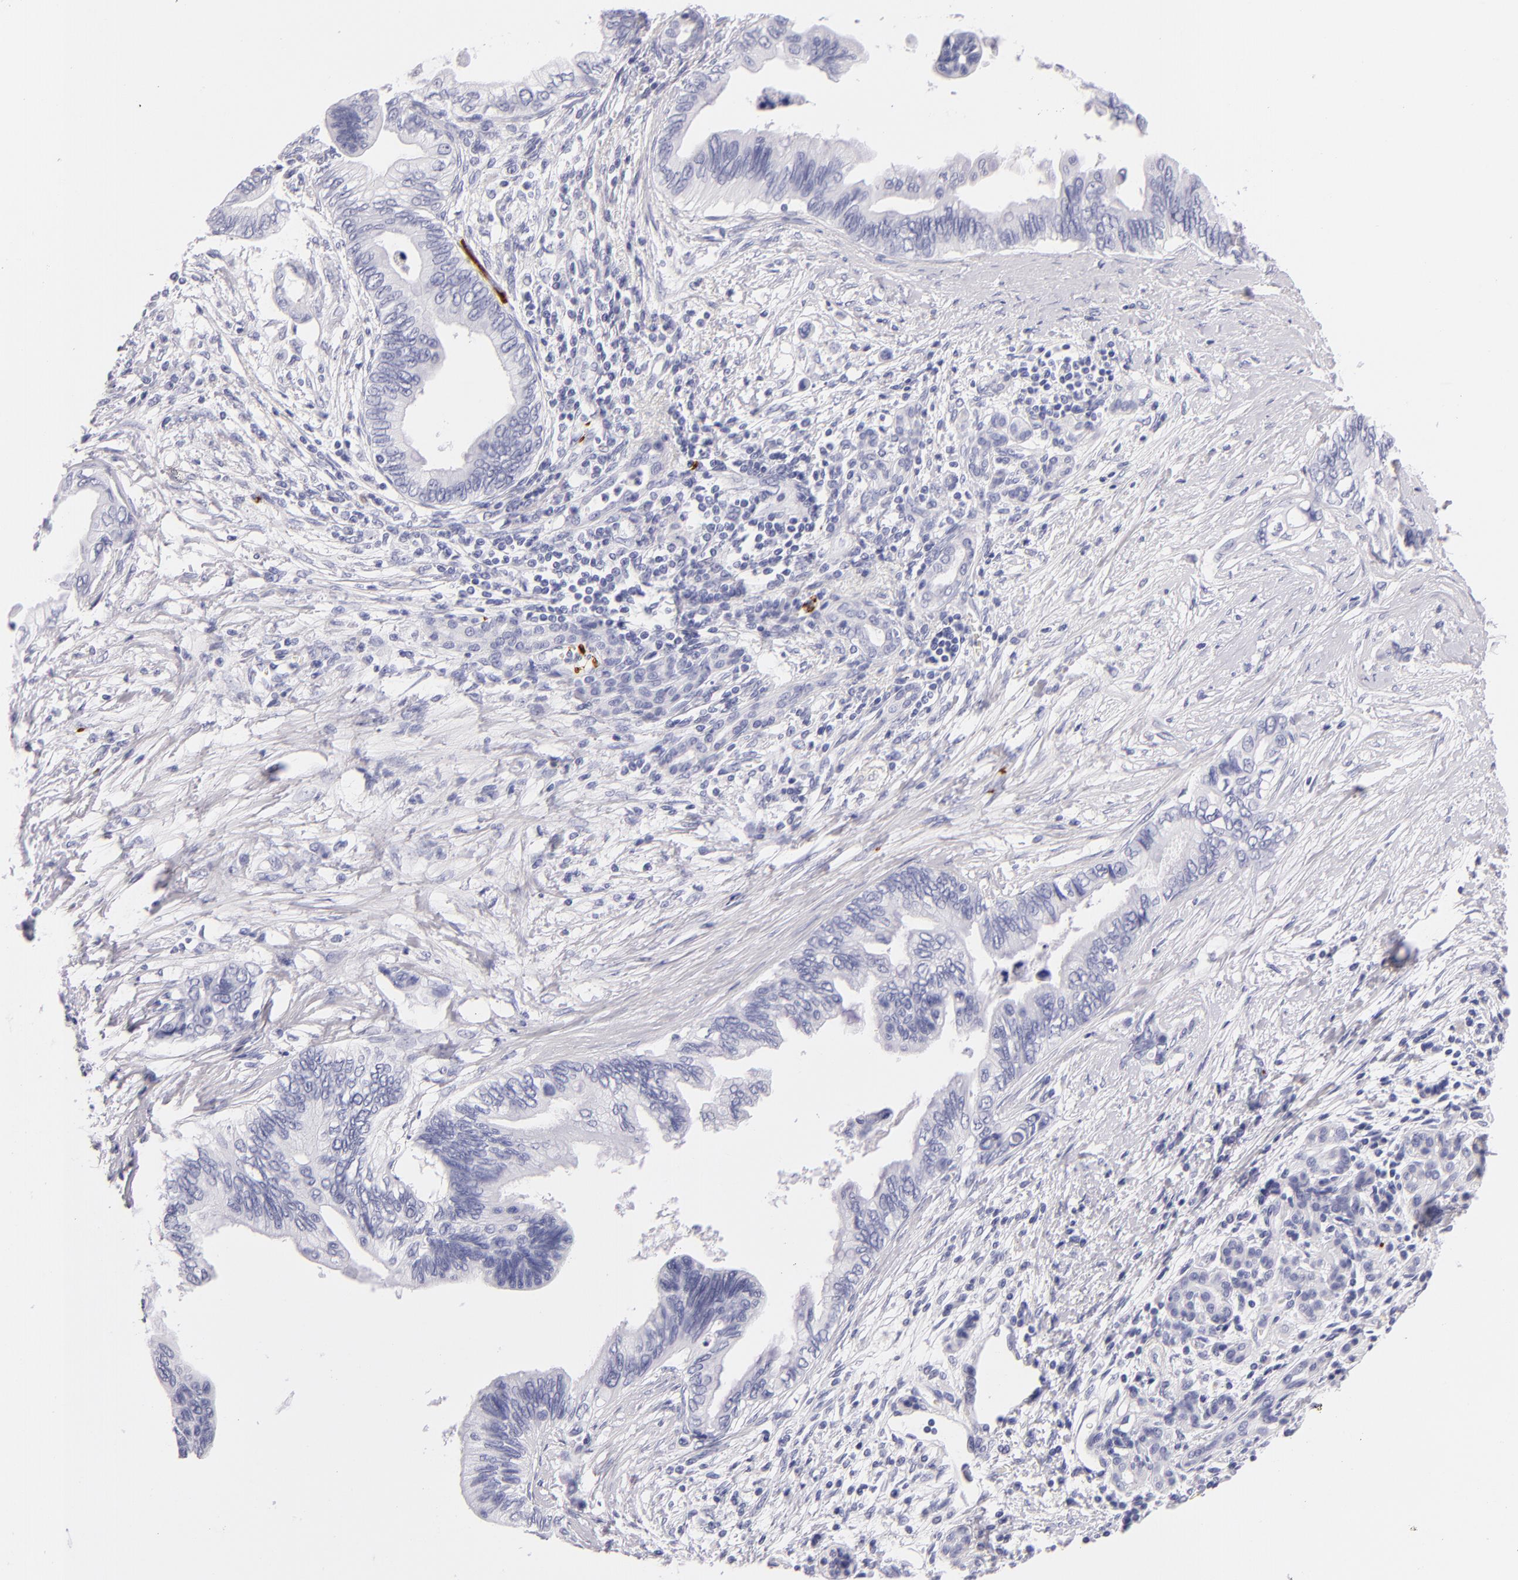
{"staining": {"intensity": "negative", "quantity": "none", "location": "none"}, "tissue": "pancreatic cancer", "cell_type": "Tumor cells", "image_type": "cancer", "snomed": [{"axis": "morphology", "description": "Adenocarcinoma, NOS"}, {"axis": "topography", "description": "Pancreas"}], "caption": "Tumor cells are negative for protein expression in human pancreatic cancer (adenocarcinoma).", "gene": "GP1BA", "patient": {"sex": "female", "age": 66}}